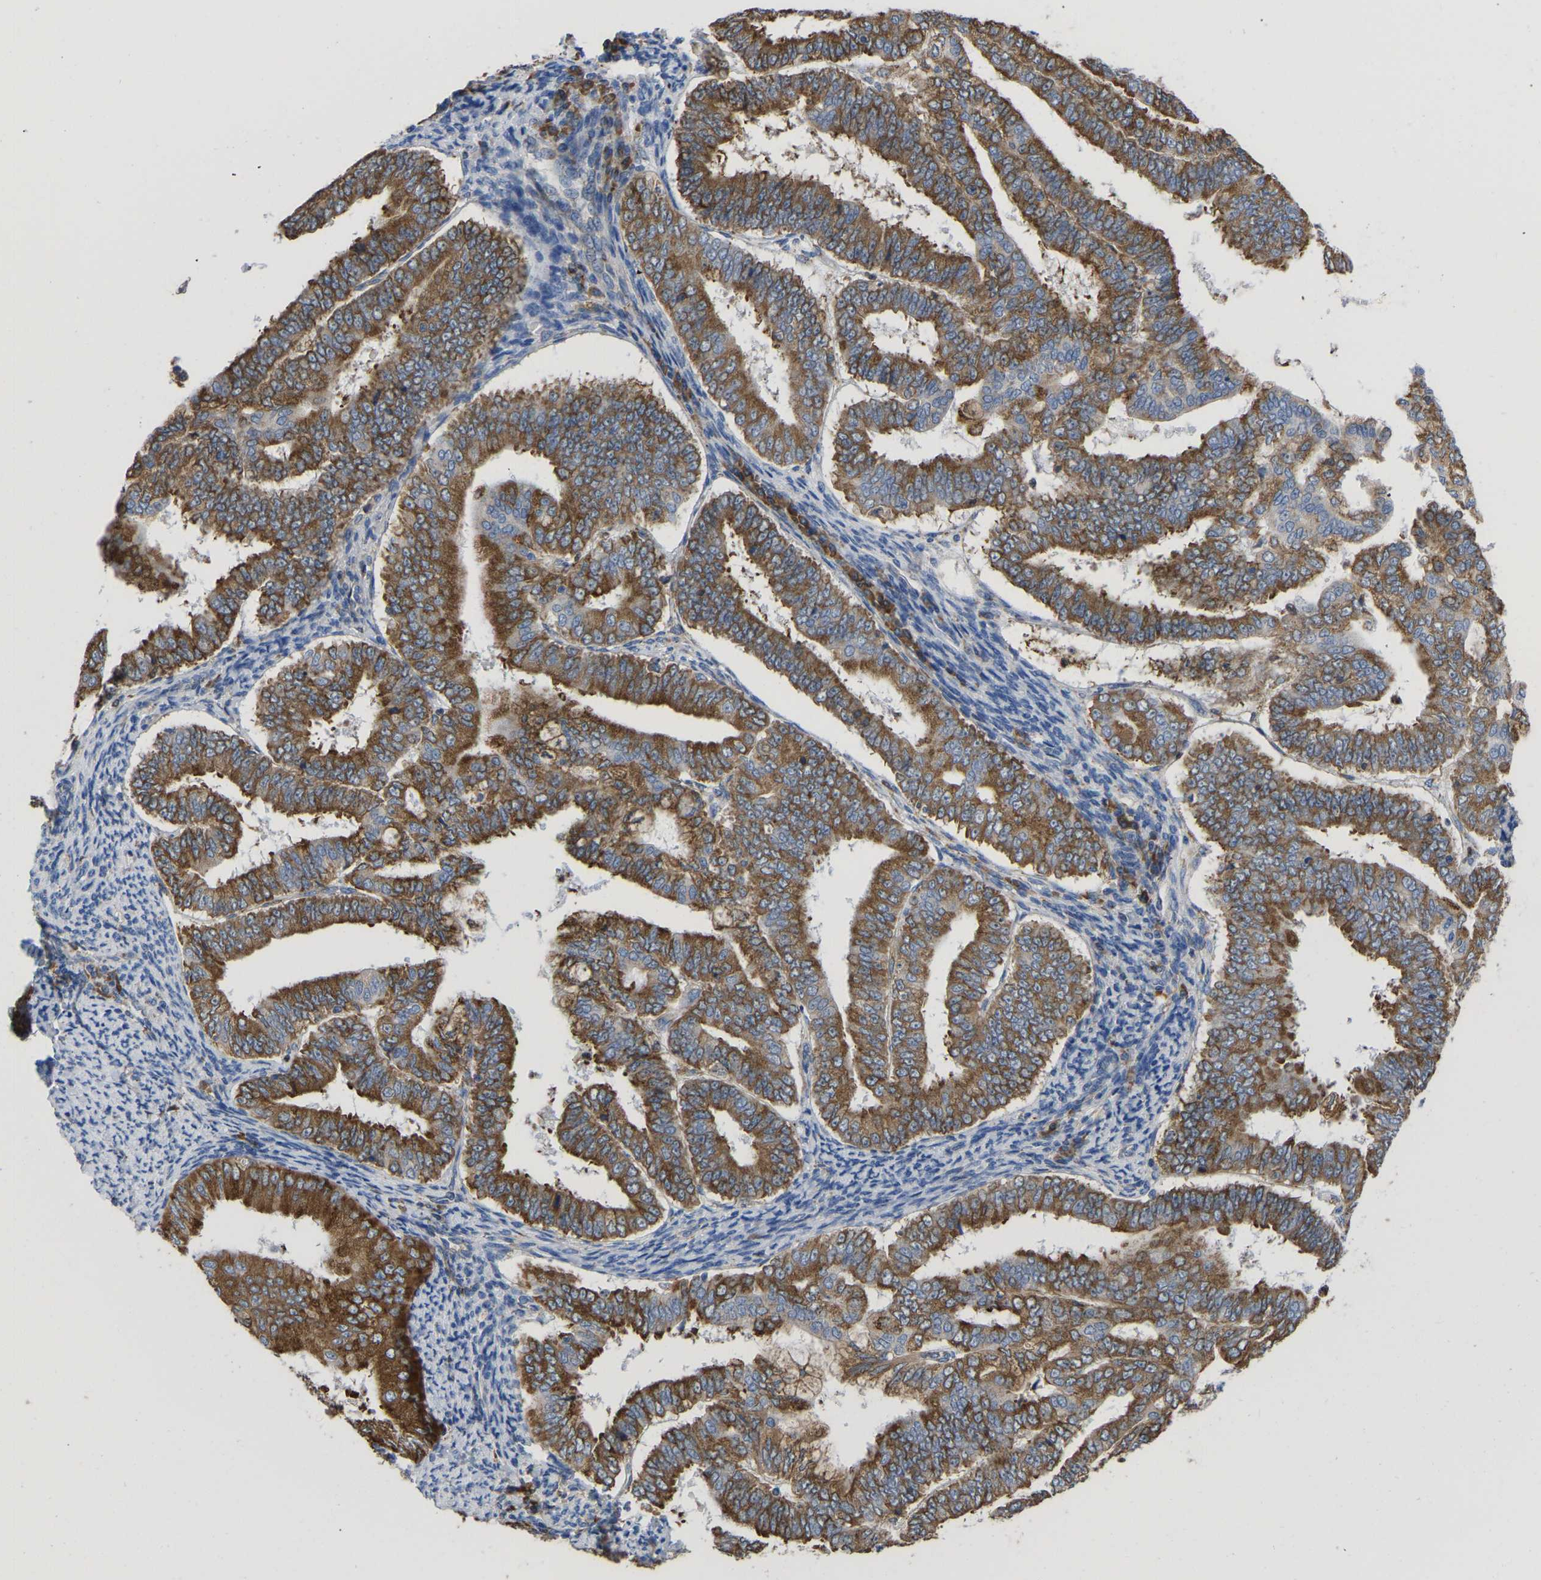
{"staining": {"intensity": "moderate", "quantity": ">75%", "location": "cytoplasmic/membranous"}, "tissue": "endometrial cancer", "cell_type": "Tumor cells", "image_type": "cancer", "snomed": [{"axis": "morphology", "description": "Adenocarcinoma, NOS"}, {"axis": "topography", "description": "Endometrium"}], "caption": "DAB immunohistochemical staining of adenocarcinoma (endometrial) shows moderate cytoplasmic/membranous protein positivity in about >75% of tumor cells.", "gene": "P4HB", "patient": {"sex": "female", "age": 63}}